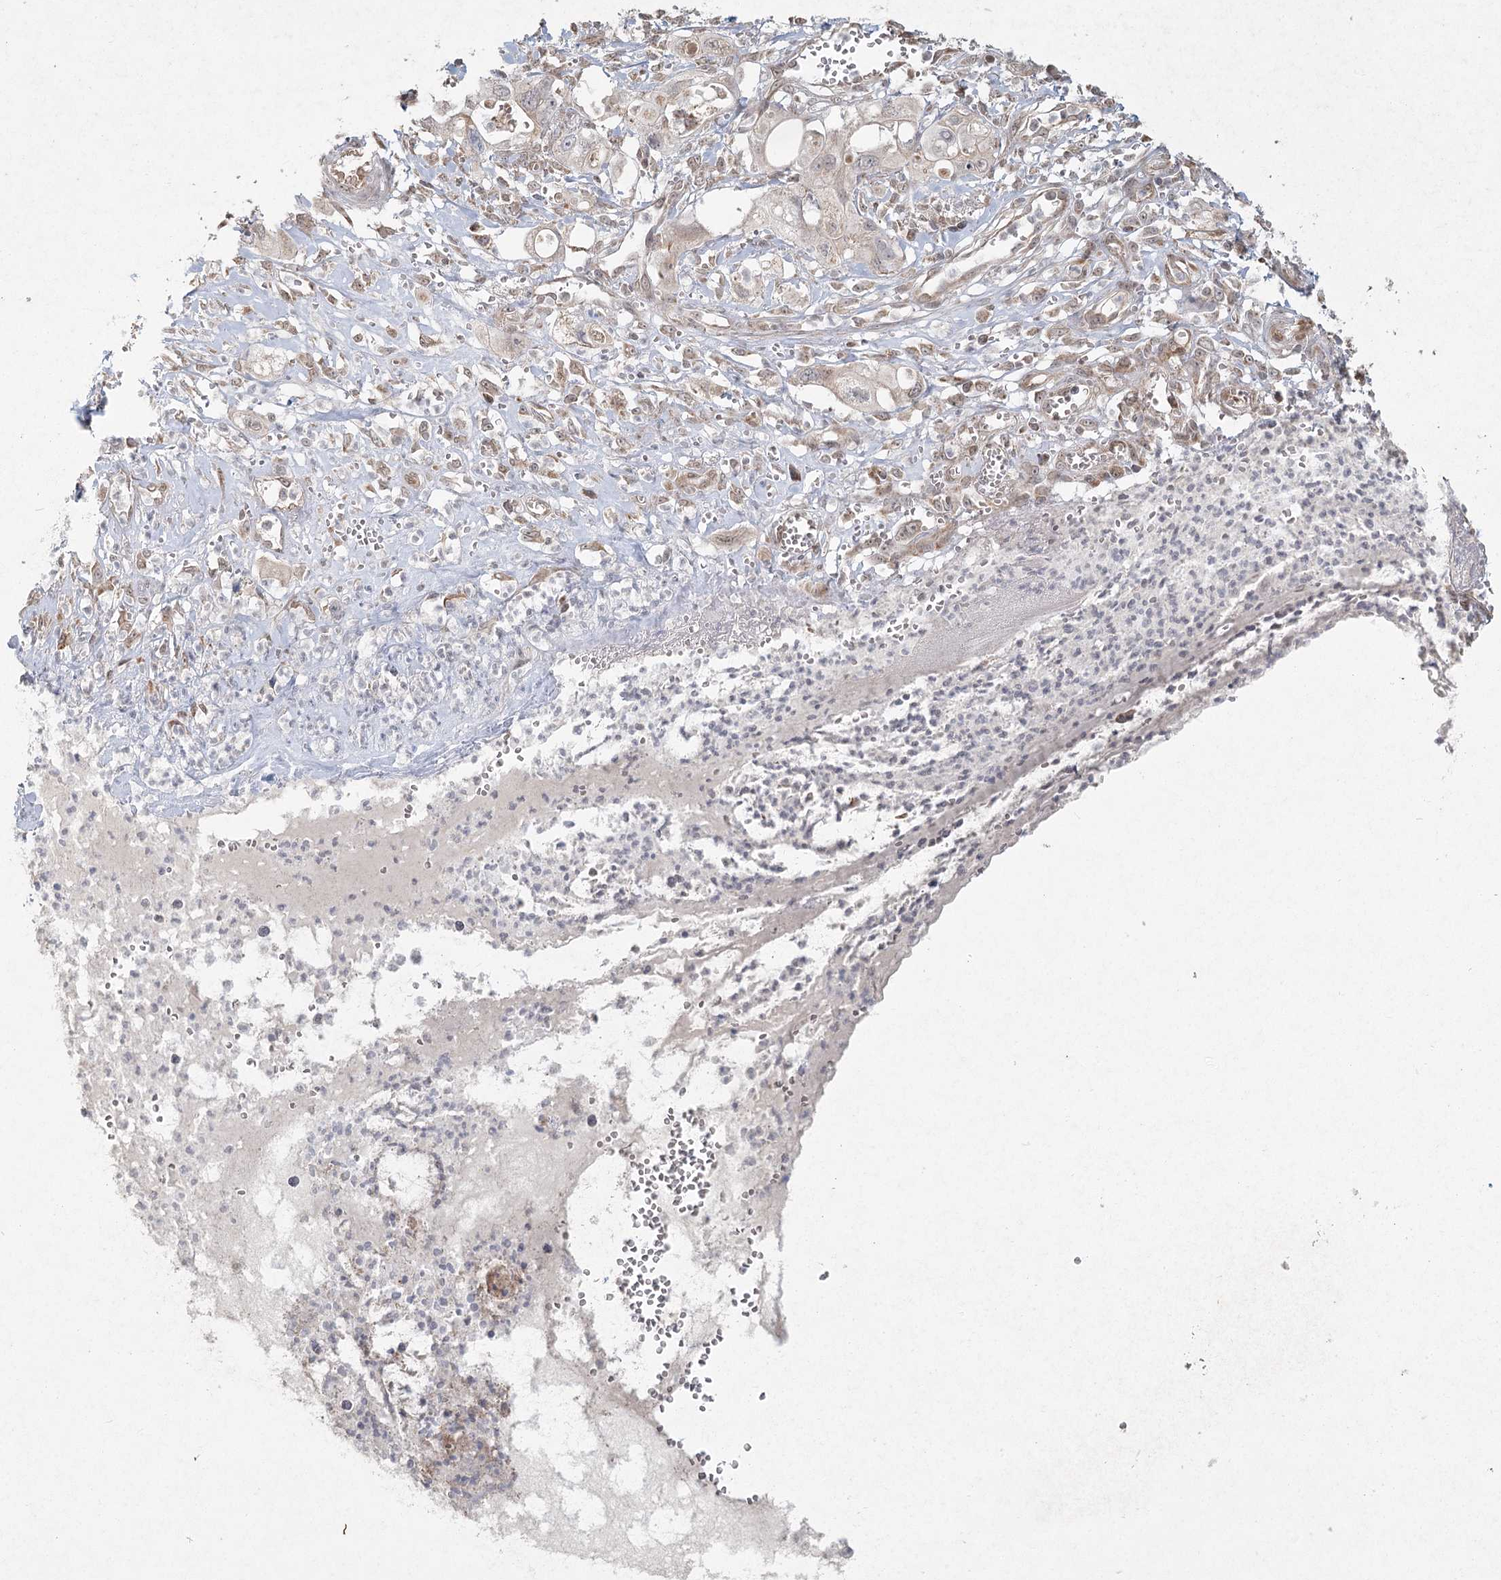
{"staining": {"intensity": "weak", "quantity": "<25%", "location": "cytoplasmic/membranous"}, "tissue": "pancreatic cancer", "cell_type": "Tumor cells", "image_type": "cancer", "snomed": [{"axis": "morphology", "description": "Adenocarcinoma, NOS"}, {"axis": "topography", "description": "Pancreas"}], "caption": "Tumor cells show no significant positivity in adenocarcinoma (pancreatic).", "gene": "LACTB", "patient": {"sex": "male", "age": 68}}